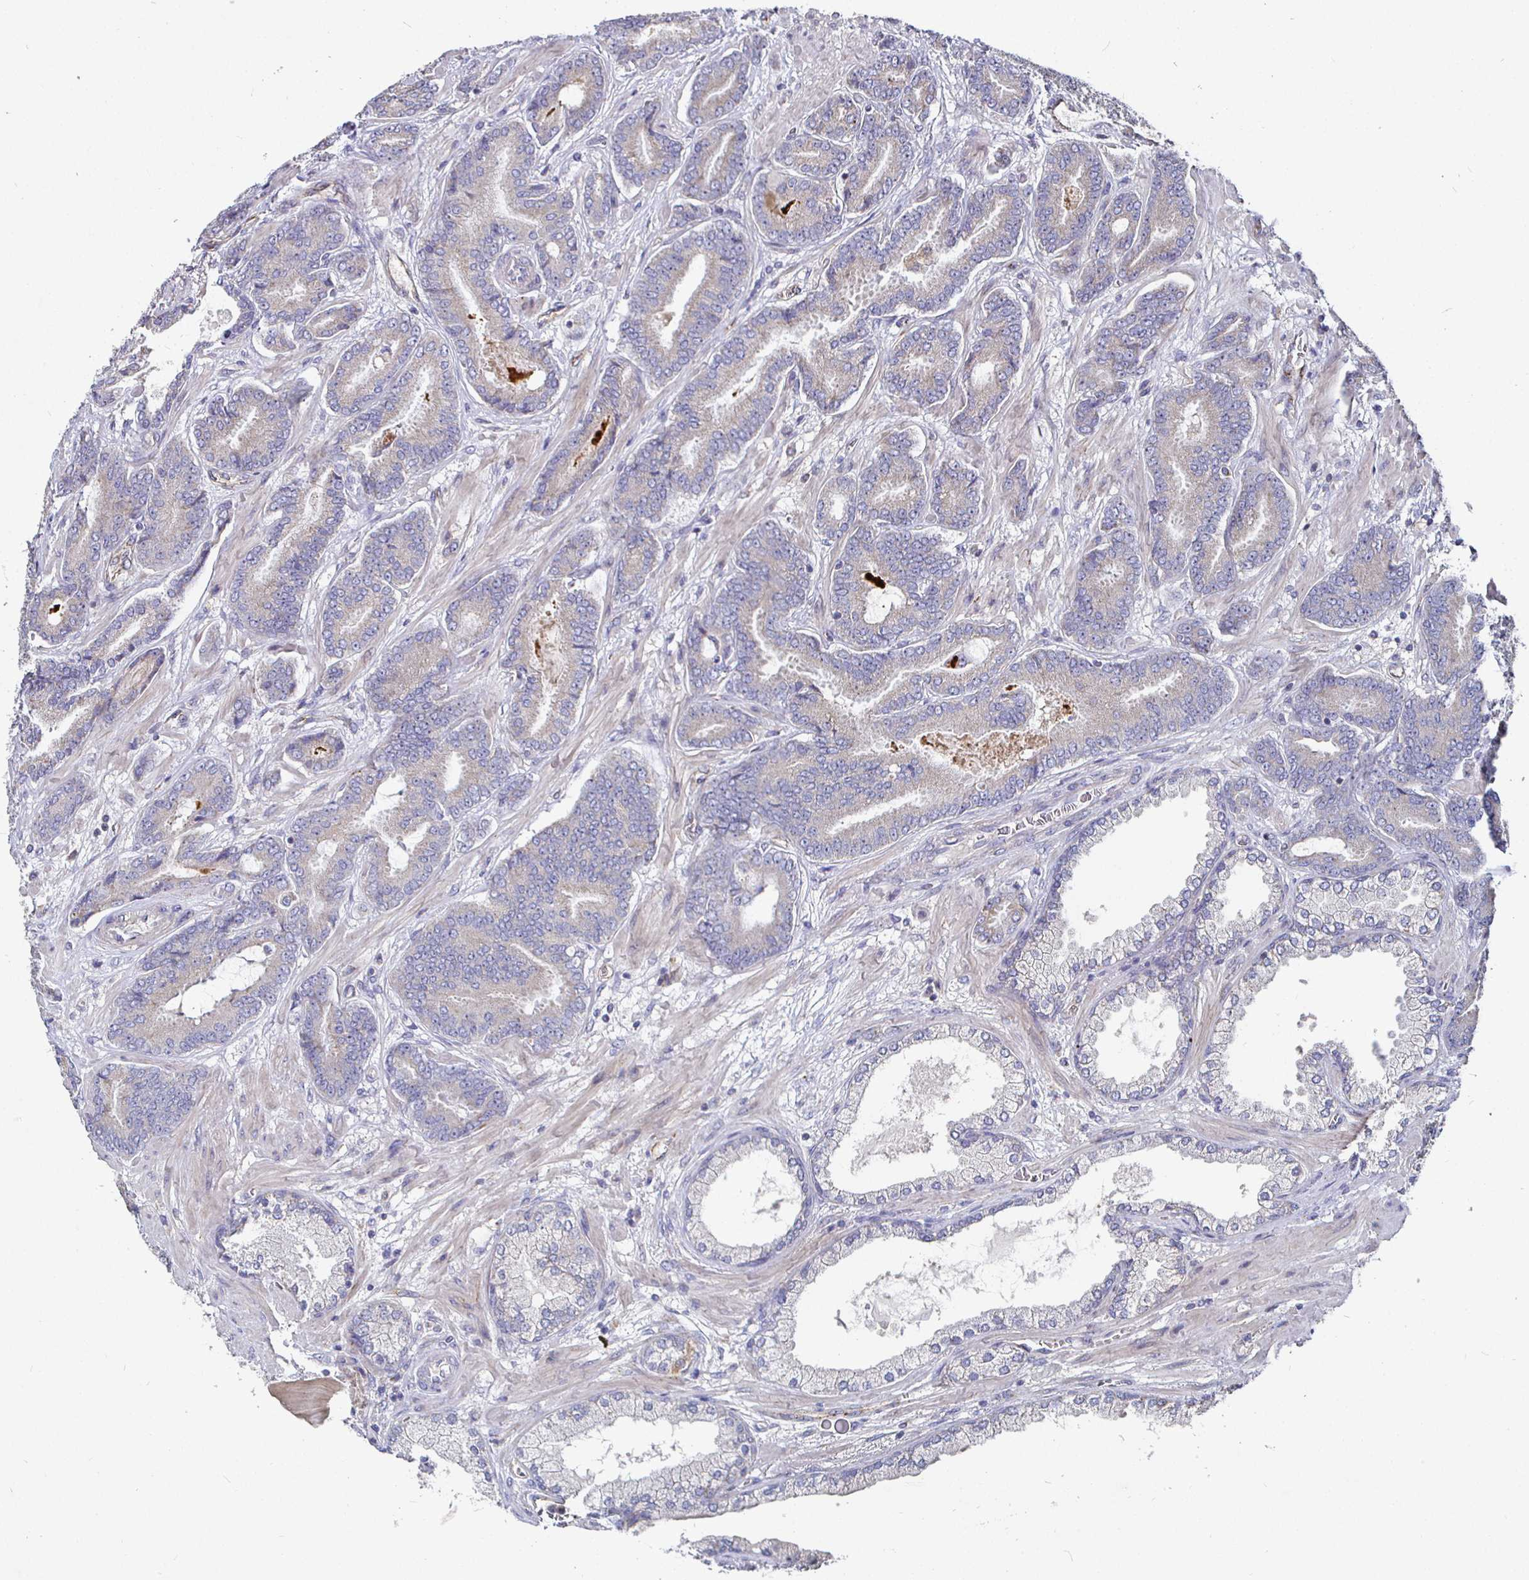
{"staining": {"intensity": "weak", "quantity": "25%-75%", "location": "cytoplasmic/membranous"}, "tissue": "prostate cancer", "cell_type": "Tumor cells", "image_type": "cancer", "snomed": [{"axis": "morphology", "description": "Adenocarcinoma, High grade"}, {"axis": "topography", "description": "Prostate"}], "caption": "Prostate cancer tissue shows weak cytoplasmic/membranous staining in about 25%-75% of tumor cells, visualized by immunohistochemistry. The staining is performed using DAB brown chromogen to label protein expression. The nuclei are counter-stained blue using hematoxylin.", "gene": "NRSN1", "patient": {"sex": "male", "age": 62}}